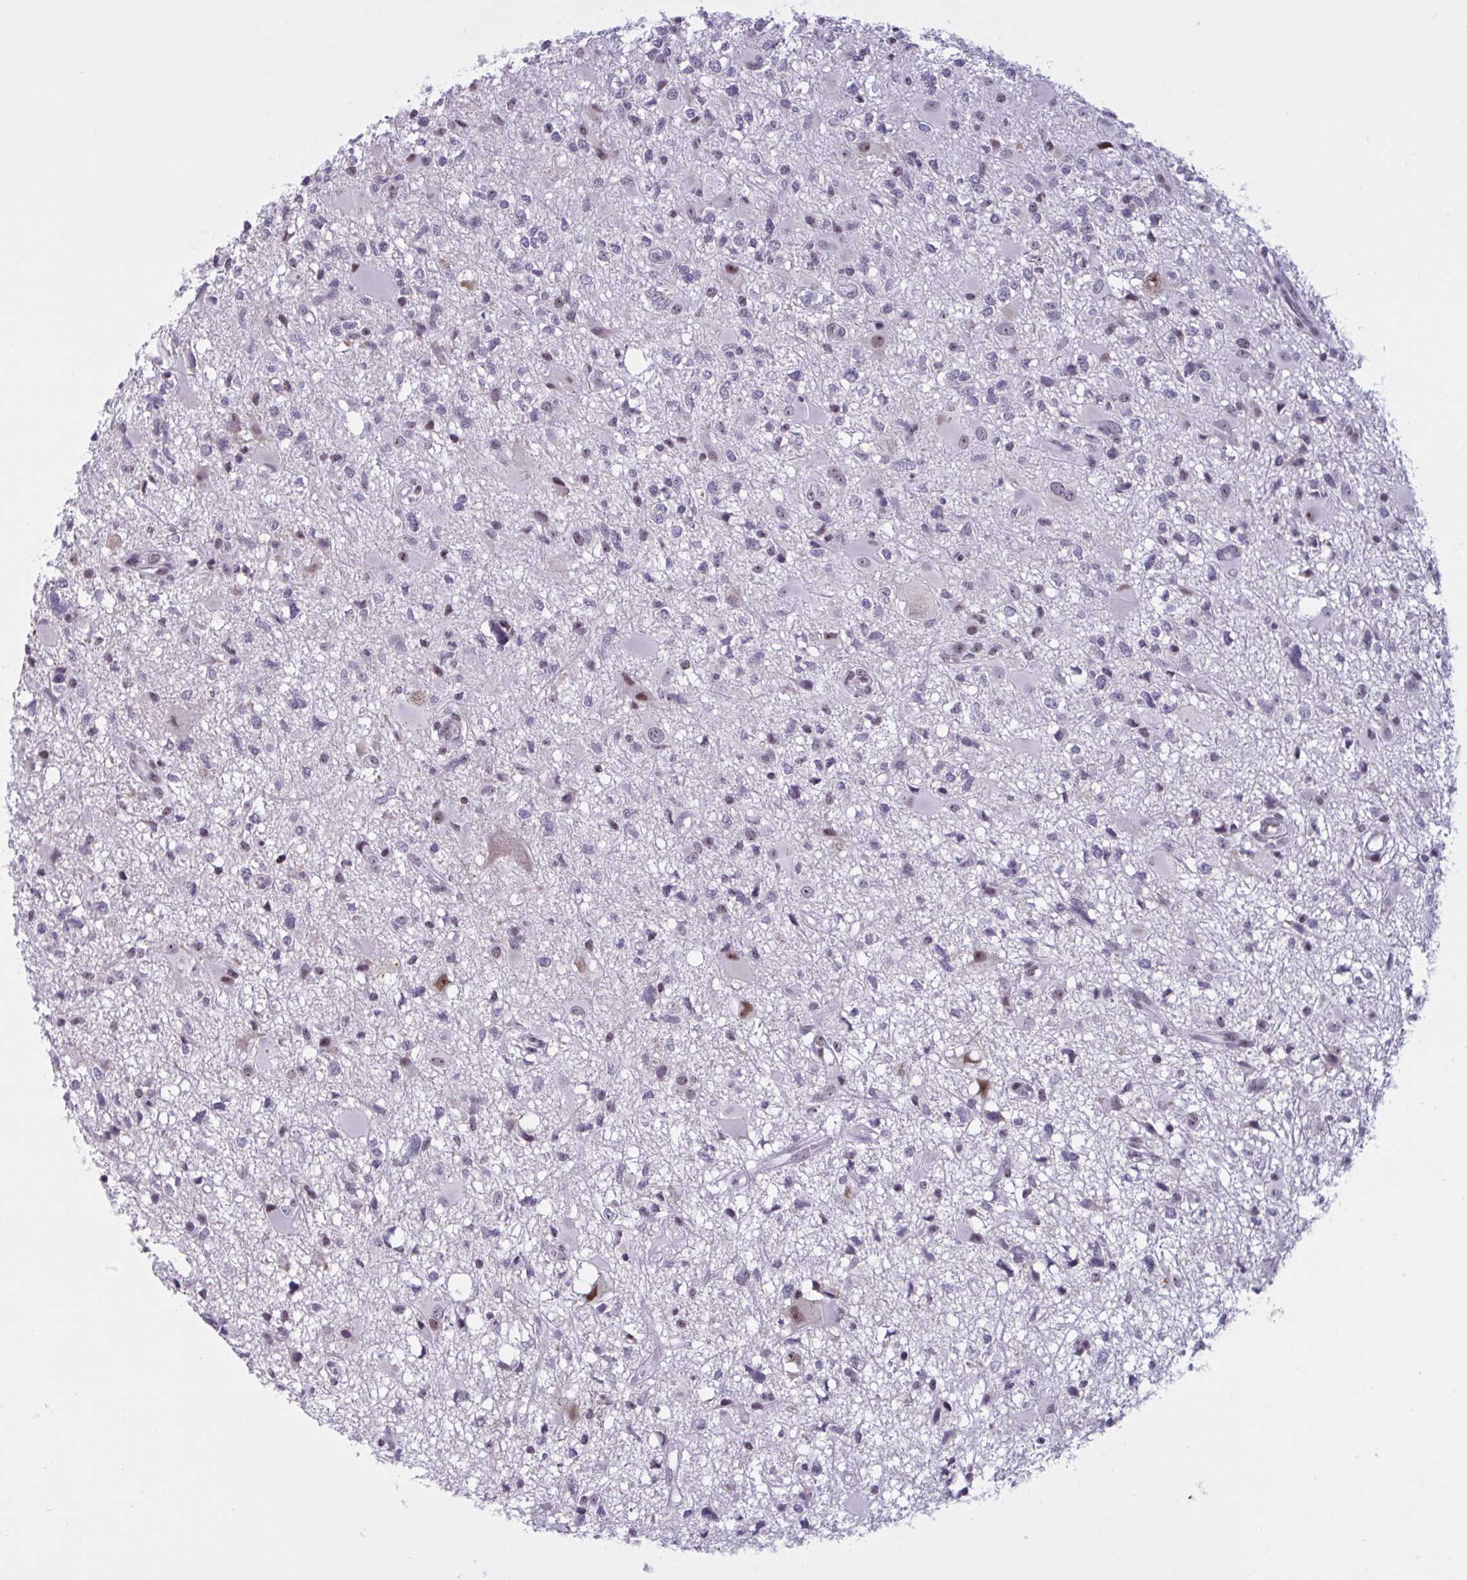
{"staining": {"intensity": "weak", "quantity": "<25%", "location": "nuclear"}, "tissue": "glioma", "cell_type": "Tumor cells", "image_type": "cancer", "snomed": [{"axis": "morphology", "description": "Glioma, malignant, High grade"}, {"axis": "topography", "description": "Brain"}], "caption": "Immunohistochemistry of glioma demonstrates no staining in tumor cells. Brightfield microscopy of immunohistochemistry (IHC) stained with DAB (brown) and hematoxylin (blue), captured at high magnification.", "gene": "TGM6", "patient": {"sex": "male", "age": 54}}